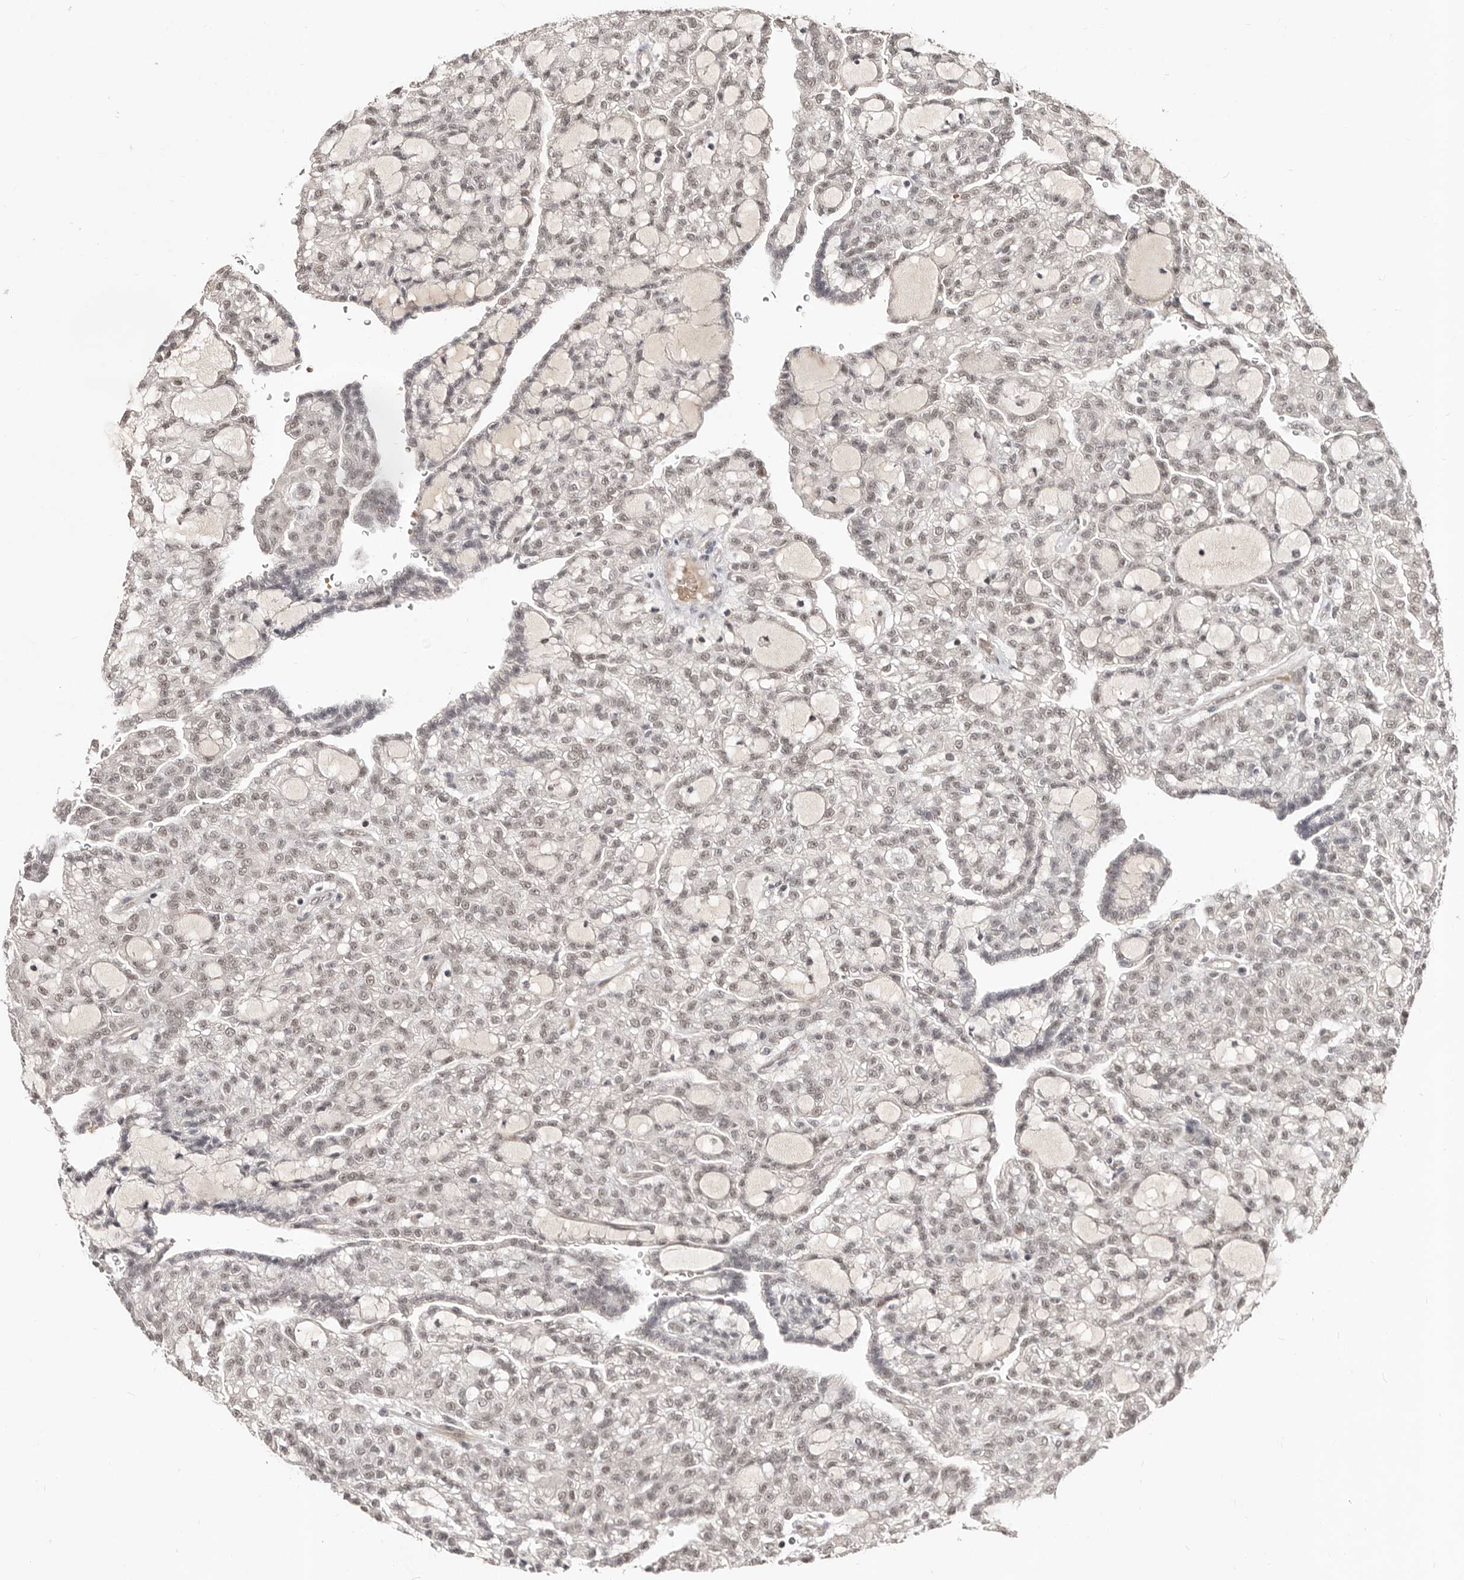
{"staining": {"intensity": "weak", "quantity": ">75%", "location": "nuclear"}, "tissue": "renal cancer", "cell_type": "Tumor cells", "image_type": "cancer", "snomed": [{"axis": "morphology", "description": "Adenocarcinoma, NOS"}, {"axis": "topography", "description": "Kidney"}], "caption": "Immunohistochemical staining of adenocarcinoma (renal) shows weak nuclear protein expression in approximately >75% of tumor cells. The protein of interest is stained brown, and the nuclei are stained in blue (DAB (3,3'-diaminobenzidine) IHC with brightfield microscopy, high magnification).", "gene": "SRCAP", "patient": {"sex": "male", "age": 63}}